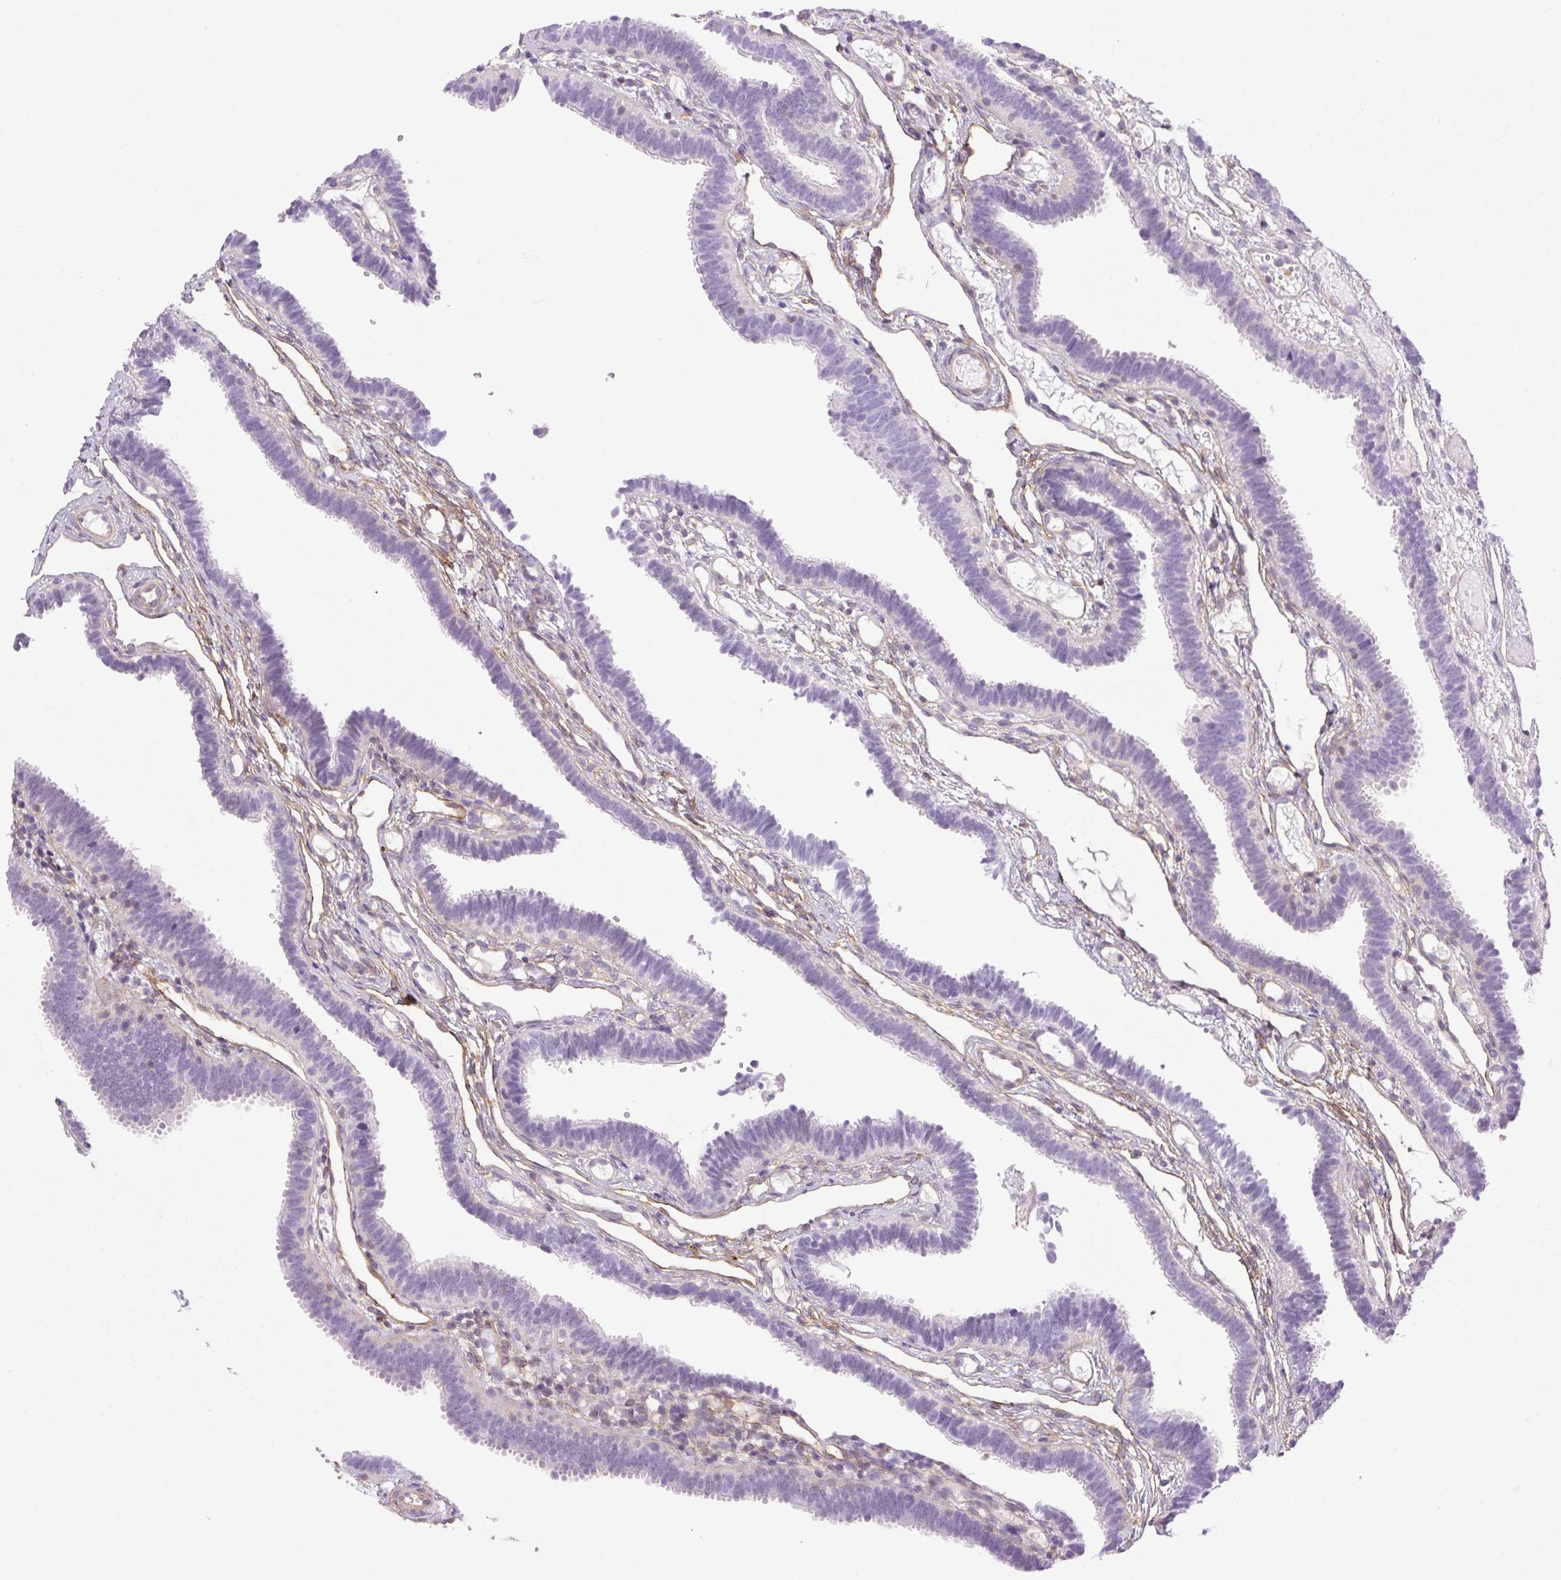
{"staining": {"intensity": "negative", "quantity": "none", "location": "none"}, "tissue": "fallopian tube", "cell_type": "Glandular cells", "image_type": "normal", "snomed": [{"axis": "morphology", "description": "Normal tissue, NOS"}, {"axis": "topography", "description": "Fallopian tube"}], "caption": "Immunohistochemistry (IHC) of benign fallopian tube displays no staining in glandular cells. (IHC, brightfield microscopy, high magnification).", "gene": "EHD1", "patient": {"sex": "female", "age": 37}}